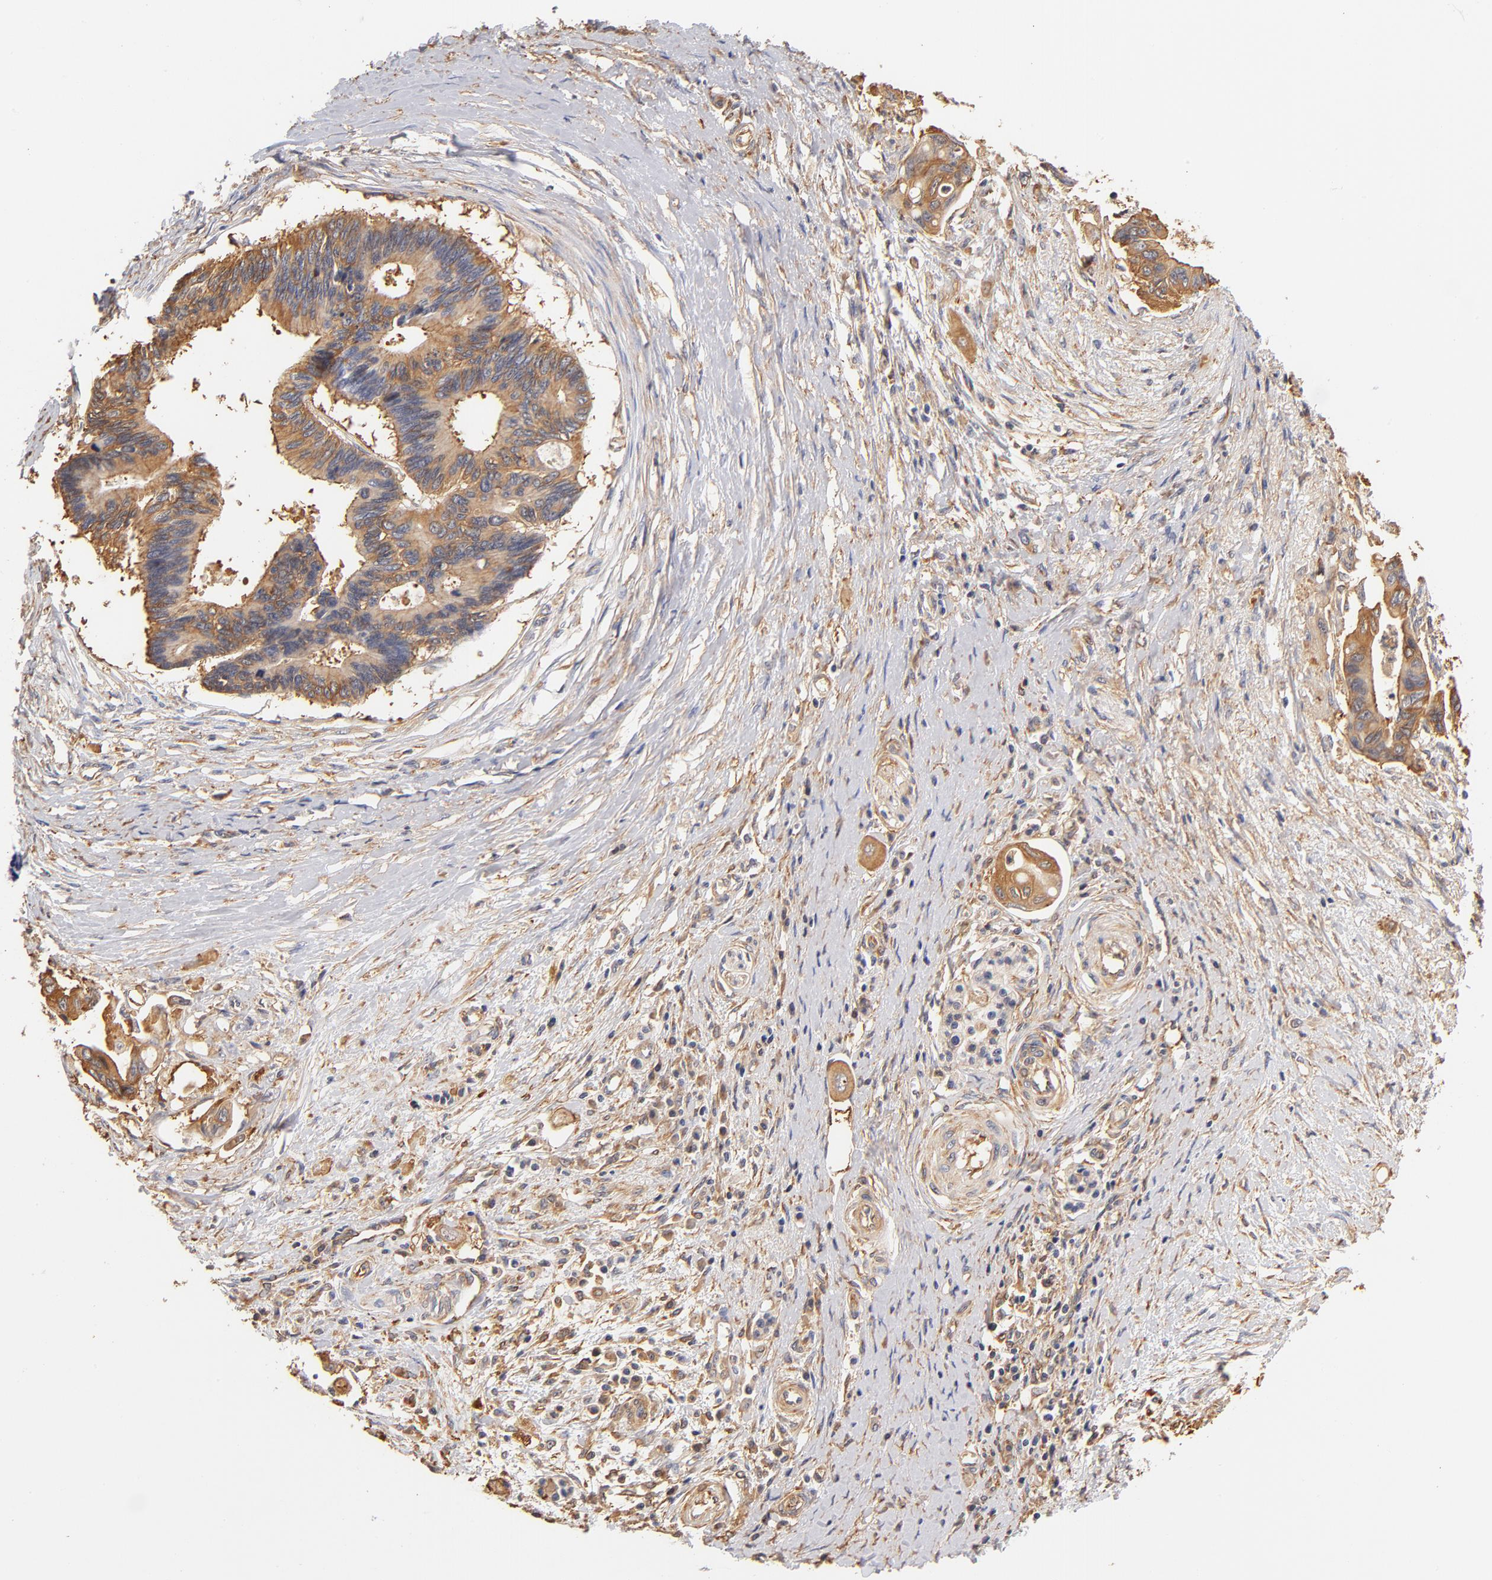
{"staining": {"intensity": "moderate", "quantity": "25%-75%", "location": "cytoplasmic/membranous"}, "tissue": "pancreatic cancer", "cell_type": "Tumor cells", "image_type": "cancer", "snomed": [{"axis": "morphology", "description": "Adenocarcinoma, NOS"}, {"axis": "topography", "description": "Pancreas"}], "caption": "Adenocarcinoma (pancreatic) was stained to show a protein in brown. There is medium levels of moderate cytoplasmic/membranous staining in about 25%-75% of tumor cells.", "gene": "FCMR", "patient": {"sex": "female", "age": 70}}